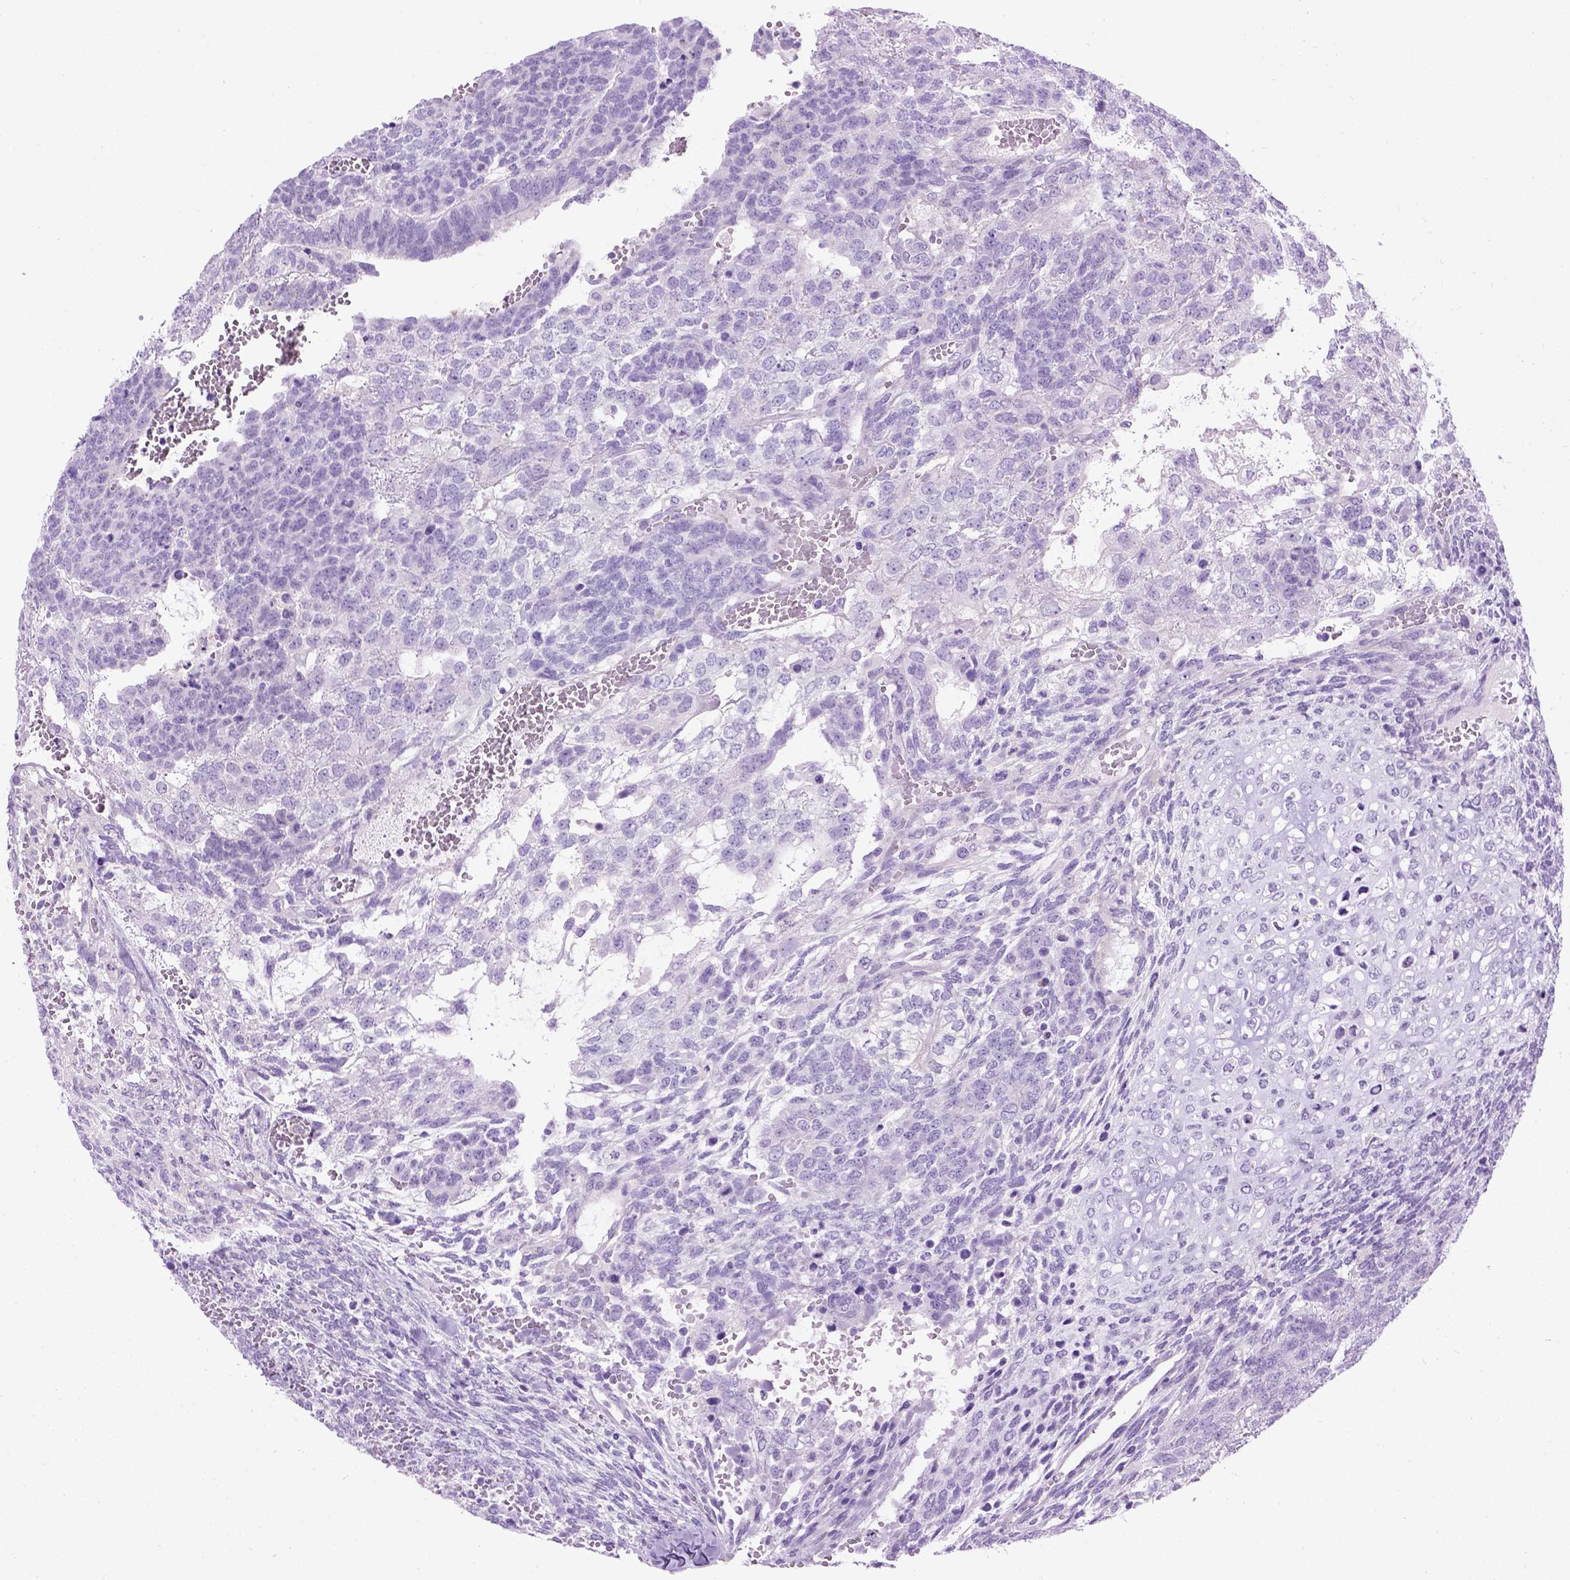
{"staining": {"intensity": "negative", "quantity": "none", "location": "none"}, "tissue": "testis cancer", "cell_type": "Tumor cells", "image_type": "cancer", "snomed": [{"axis": "morphology", "description": "Normal tissue, NOS"}, {"axis": "morphology", "description": "Carcinoma, Embryonal, NOS"}, {"axis": "topography", "description": "Testis"}, {"axis": "topography", "description": "Epididymis"}], "caption": "IHC image of testis embryonal carcinoma stained for a protein (brown), which displays no positivity in tumor cells.", "gene": "GABRB2", "patient": {"sex": "male", "age": 23}}